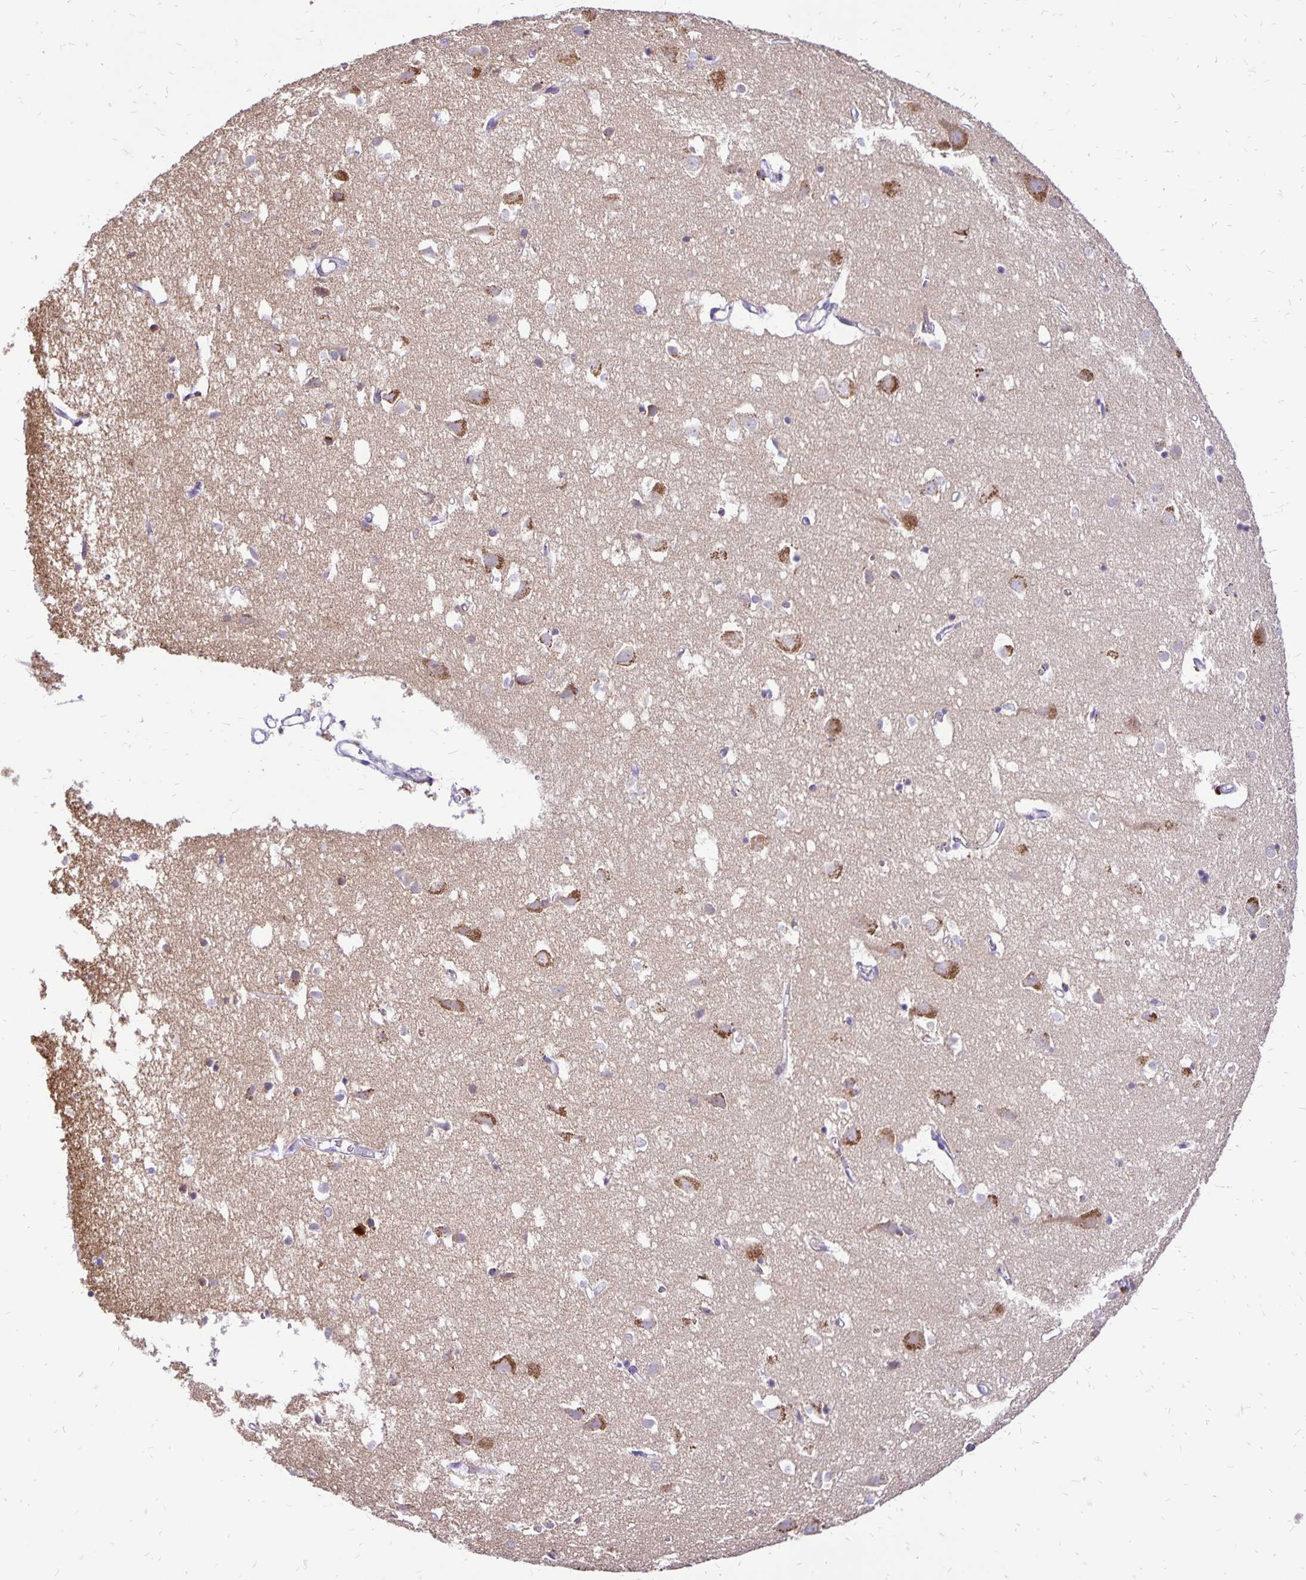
{"staining": {"intensity": "negative", "quantity": "none", "location": "none"}, "tissue": "cerebral cortex", "cell_type": "Endothelial cells", "image_type": "normal", "snomed": [{"axis": "morphology", "description": "Normal tissue, NOS"}, {"axis": "topography", "description": "Cerebral cortex"}], "caption": "DAB immunohistochemical staining of benign cerebral cortex displays no significant staining in endothelial cells. Brightfield microscopy of immunohistochemistry stained with DAB (3,3'-diaminobenzidine) (brown) and hematoxylin (blue), captured at high magnification.", "gene": "EIF5A", "patient": {"sex": "male", "age": 70}}